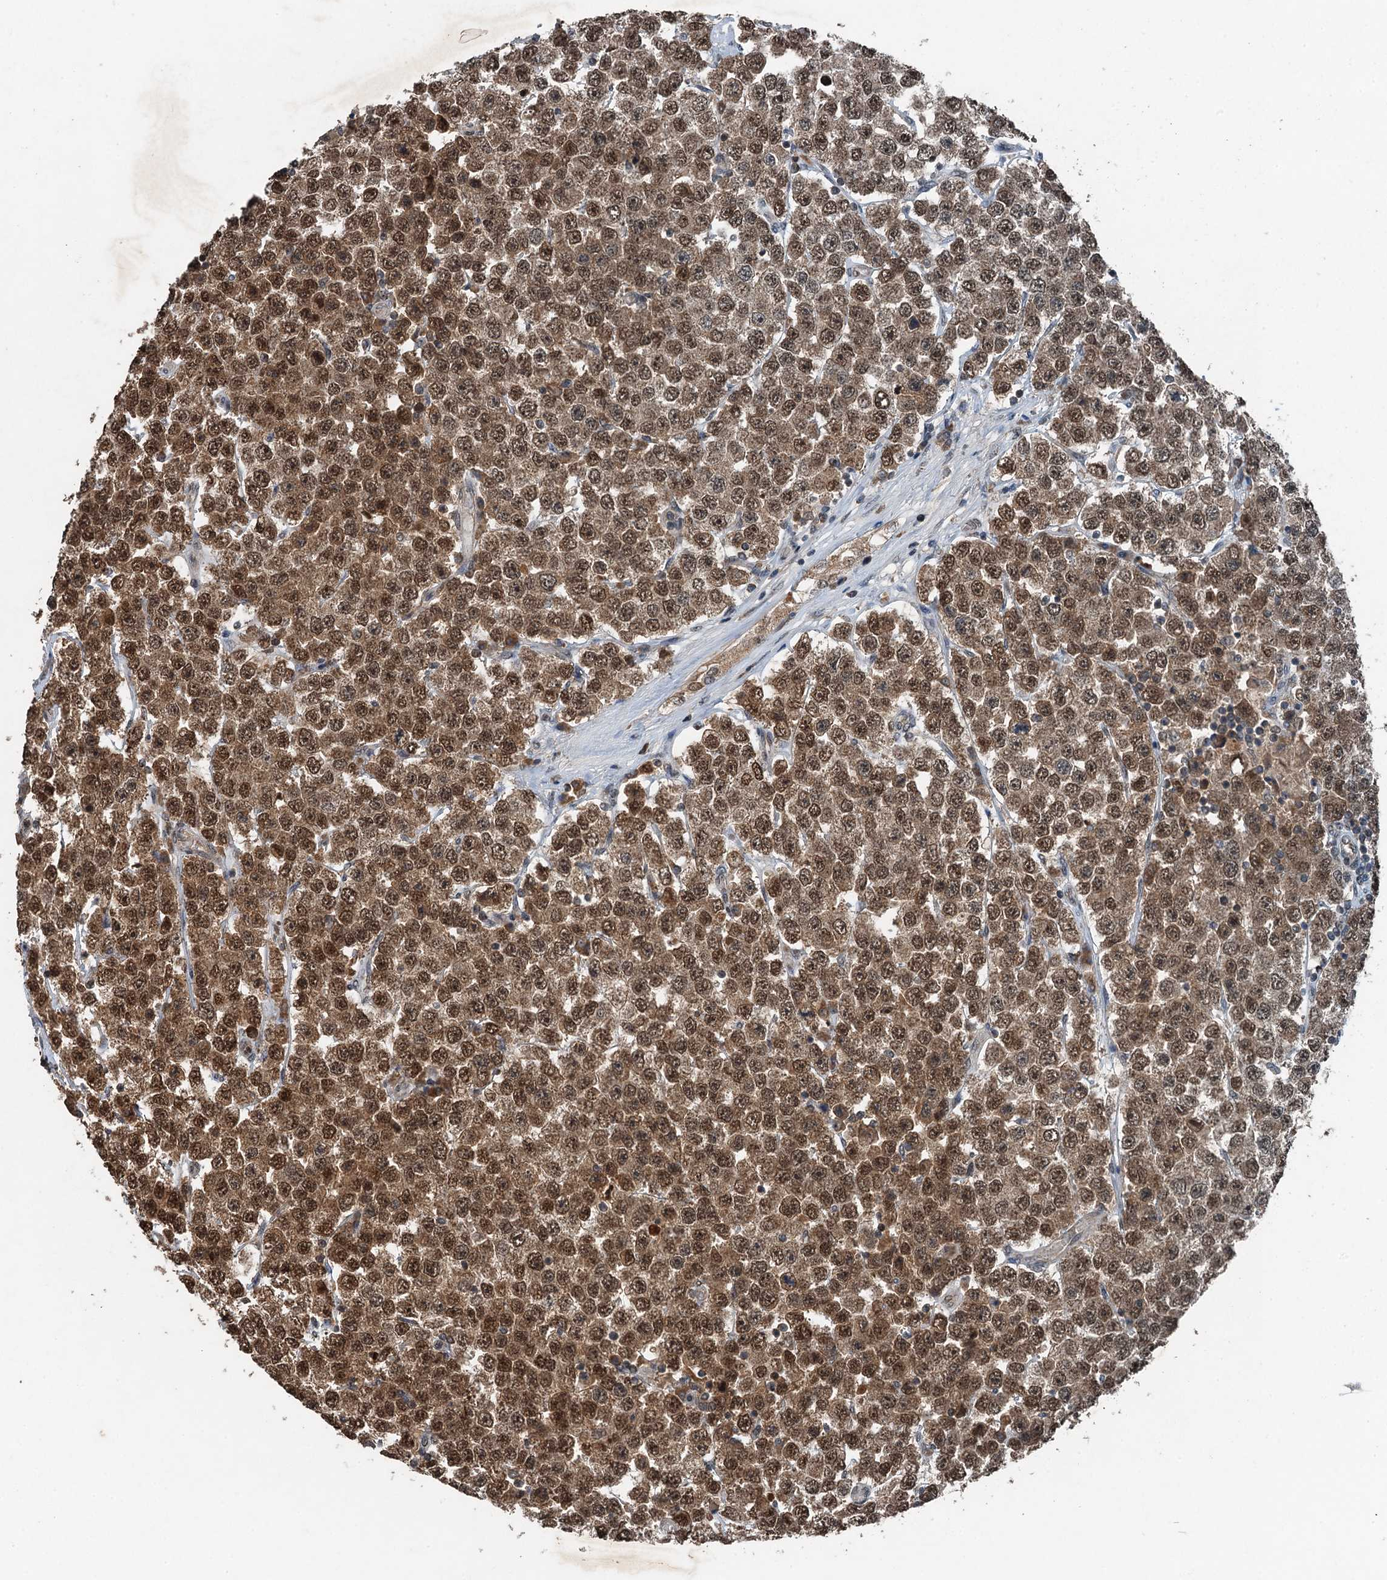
{"staining": {"intensity": "moderate", "quantity": ">75%", "location": "cytoplasmic/membranous,nuclear"}, "tissue": "testis cancer", "cell_type": "Tumor cells", "image_type": "cancer", "snomed": [{"axis": "morphology", "description": "Seminoma, NOS"}, {"axis": "topography", "description": "Testis"}], "caption": "A brown stain labels moderate cytoplasmic/membranous and nuclear staining of a protein in human seminoma (testis) tumor cells.", "gene": "UBXN6", "patient": {"sex": "male", "age": 28}}